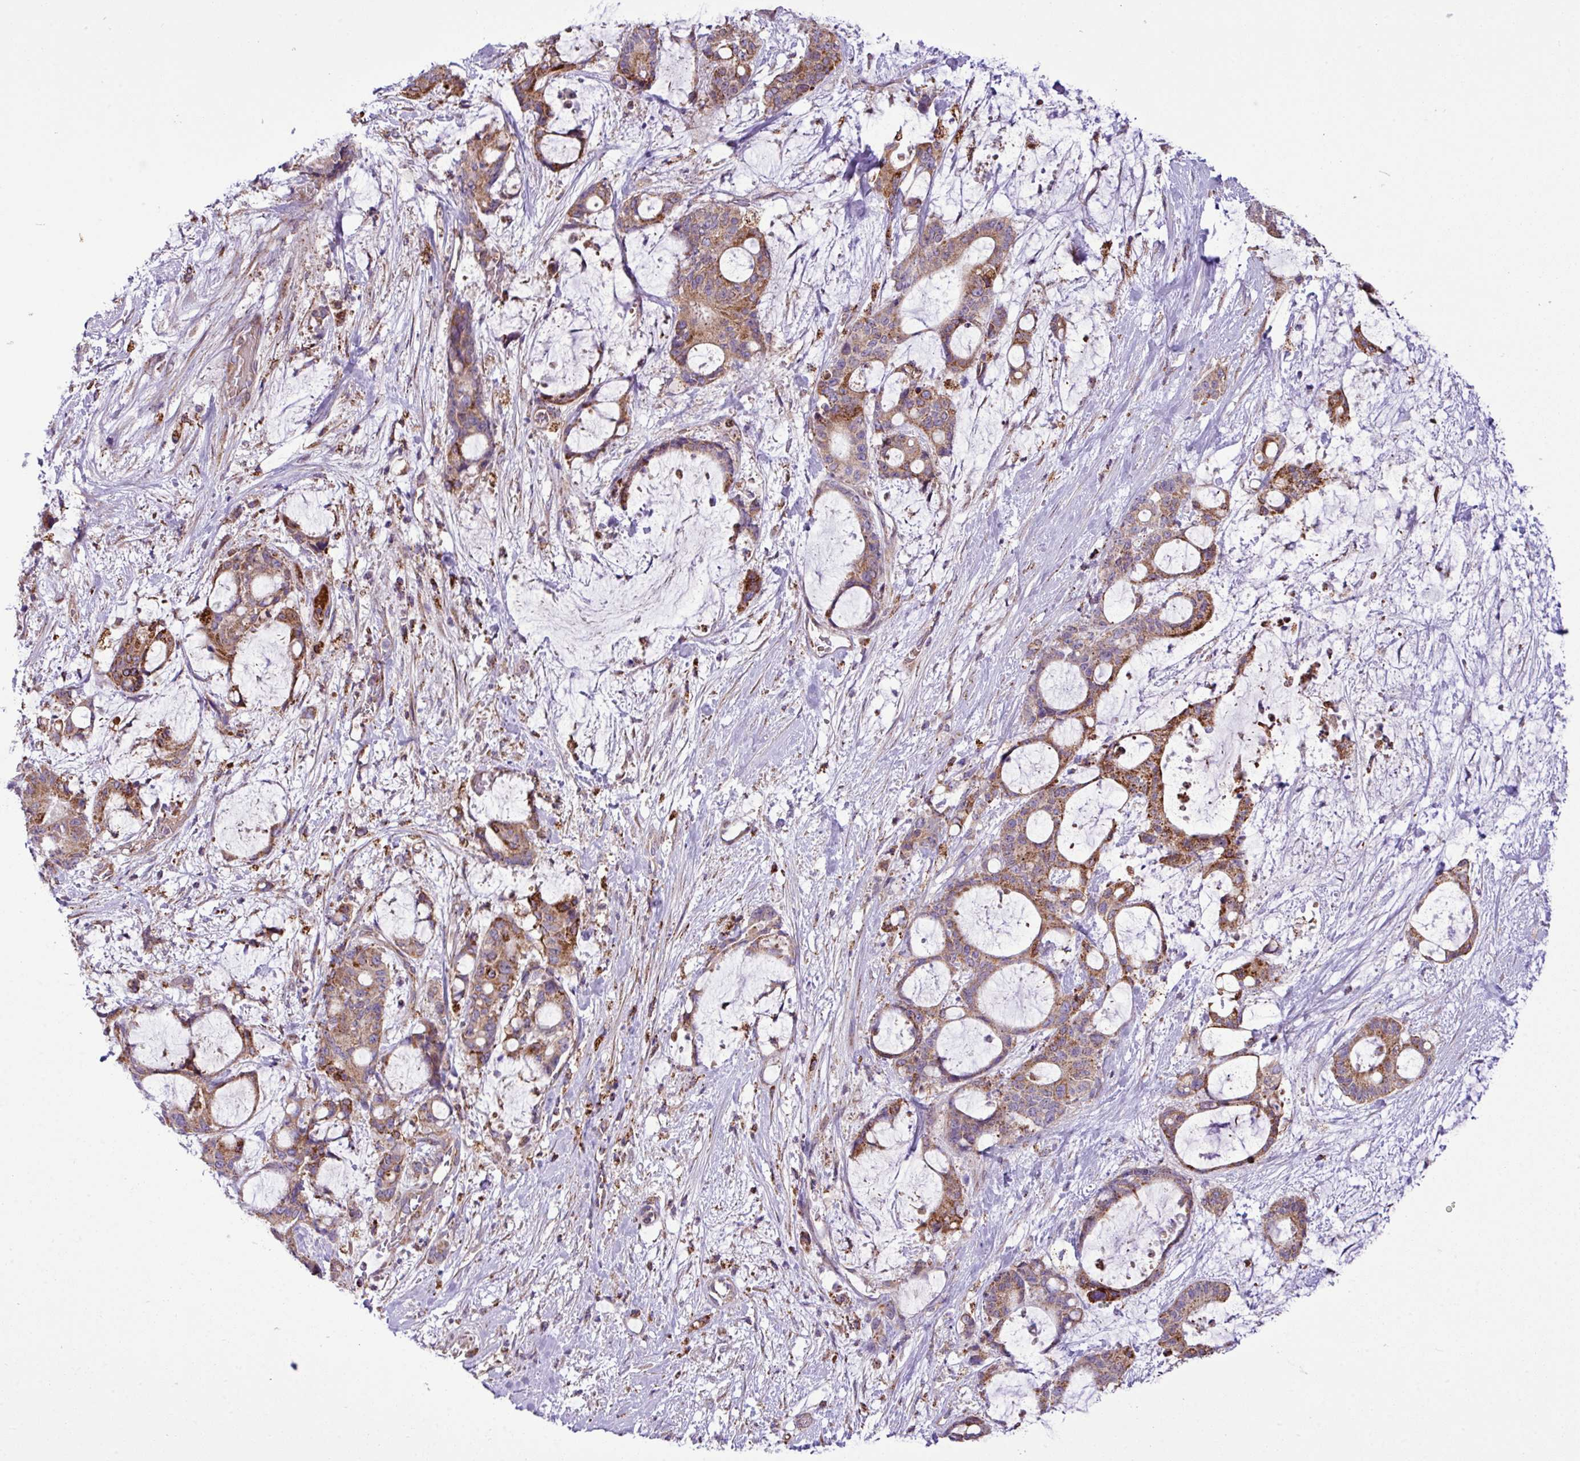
{"staining": {"intensity": "moderate", "quantity": ">75%", "location": "cytoplasmic/membranous"}, "tissue": "liver cancer", "cell_type": "Tumor cells", "image_type": "cancer", "snomed": [{"axis": "morphology", "description": "Normal tissue, NOS"}, {"axis": "morphology", "description": "Cholangiocarcinoma"}, {"axis": "topography", "description": "Liver"}, {"axis": "topography", "description": "Peripheral nerve tissue"}], "caption": "Immunohistochemical staining of liver cholangiocarcinoma demonstrates medium levels of moderate cytoplasmic/membranous positivity in approximately >75% of tumor cells.", "gene": "ZNF569", "patient": {"sex": "female", "age": 73}}